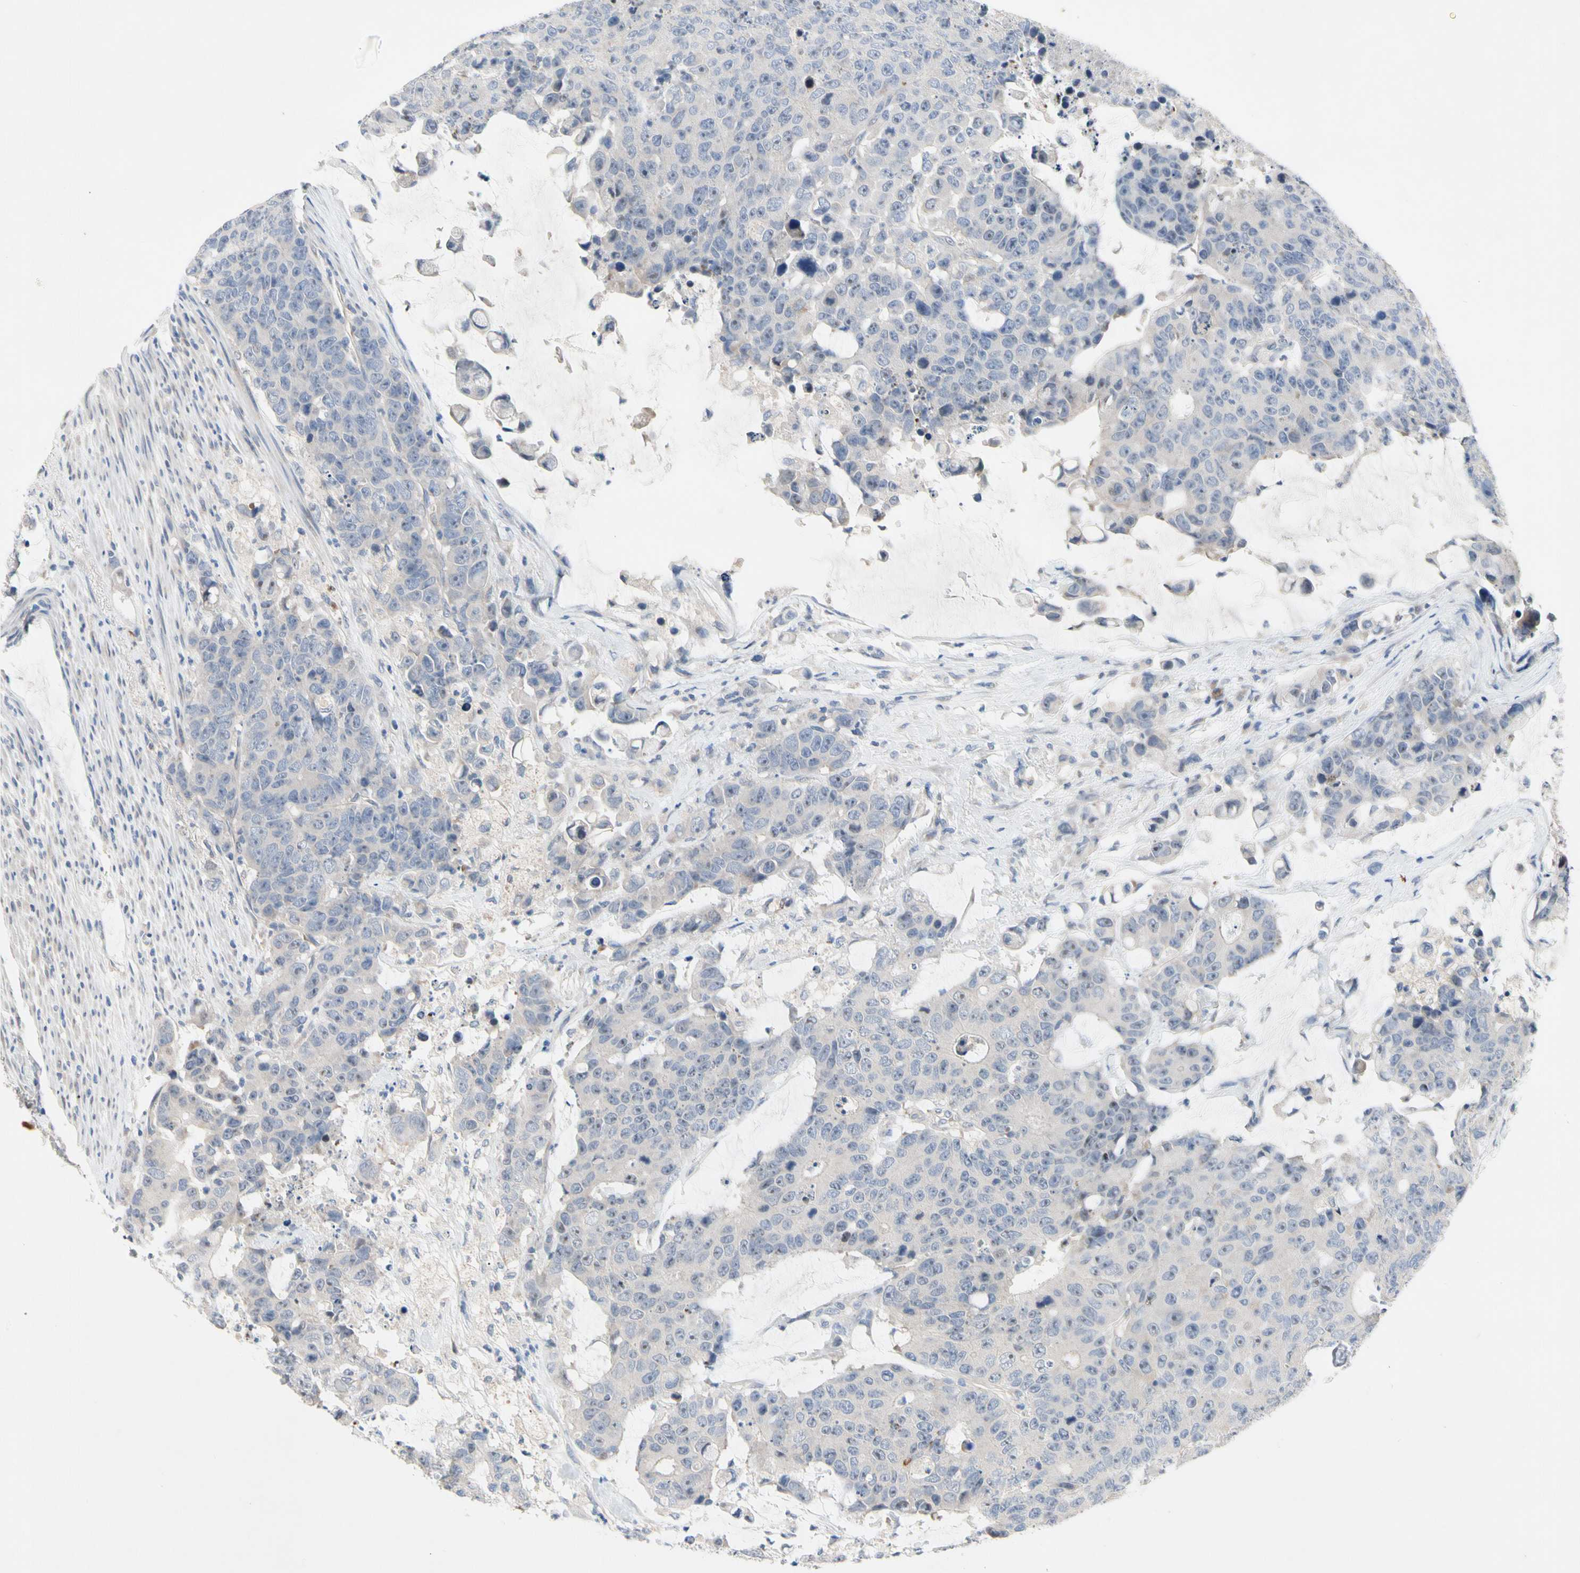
{"staining": {"intensity": "negative", "quantity": "none", "location": "none"}, "tissue": "colorectal cancer", "cell_type": "Tumor cells", "image_type": "cancer", "snomed": [{"axis": "morphology", "description": "Adenocarcinoma, NOS"}, {"axis": "topography", "description": "Colon"}], "caption": "Histopathology image shows no significant protein positivity in tumor cells of colorectal adenocarcinoma.", "gene": "GAS6", "patient": {"sex": "female", "age": 86}}